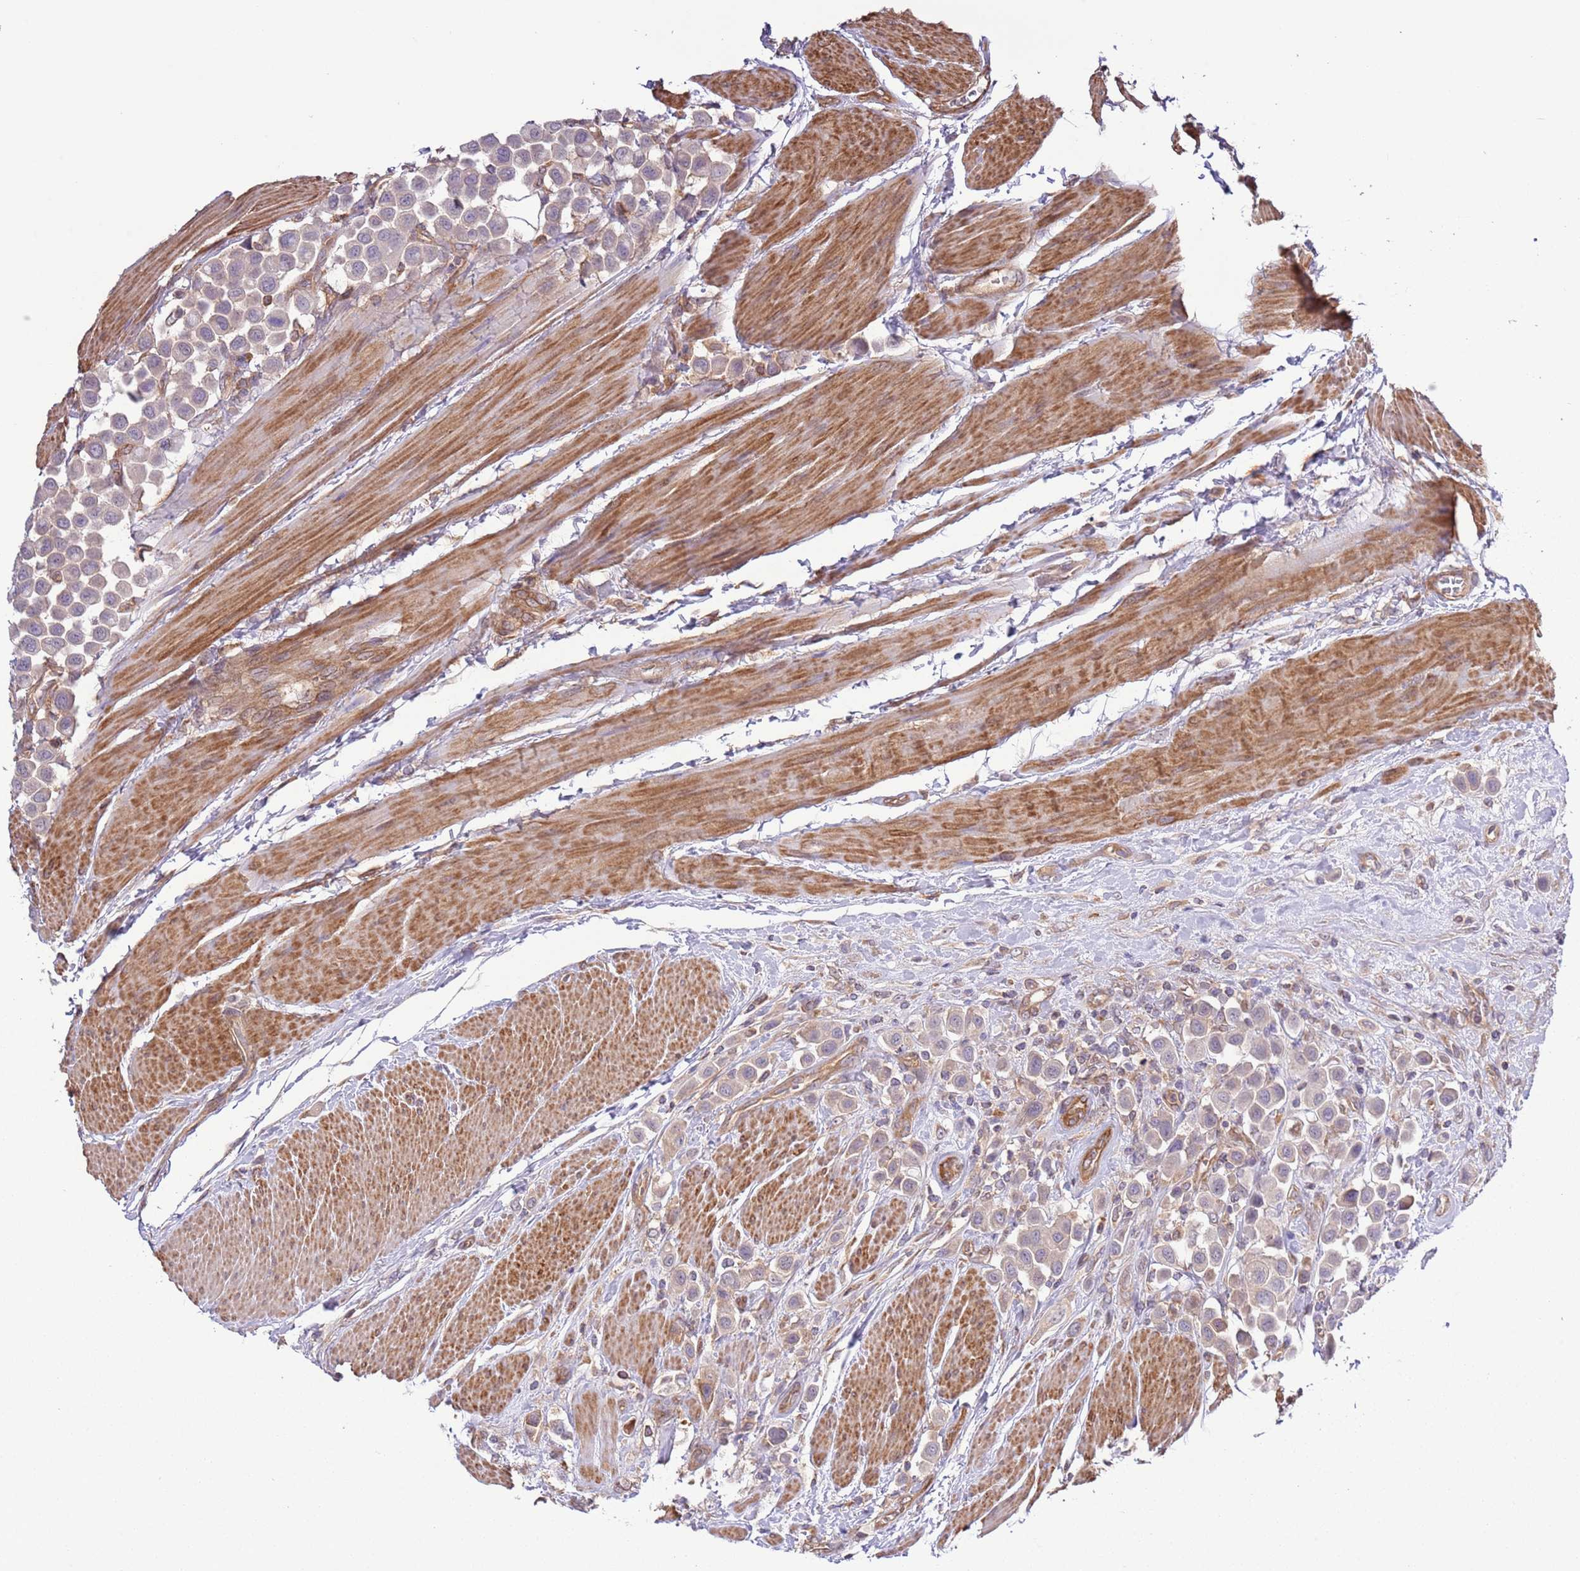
{"staining": {"intensity": "weak", "quantity": "25%-75%", "location": "cytoplasmic/membranous"}, "tissue": "urothelial cancer", "cell_type": "Tumor cells", "image_type": "cancer", "snomed": [{"axis": "morphology", "description": "Urothelial carcinoma, High grade"}, {"axis": "topography", "description": "Urinary bladder"}], "caption": "Immunohistochemical staining of urothelial cancer reveals low levels of weak cytoplasmic/membranous protein positivity in about 25%-75% of tumor cells.", "gene": "LPIN2", "patient": {"sex": "male", "age": 50}}